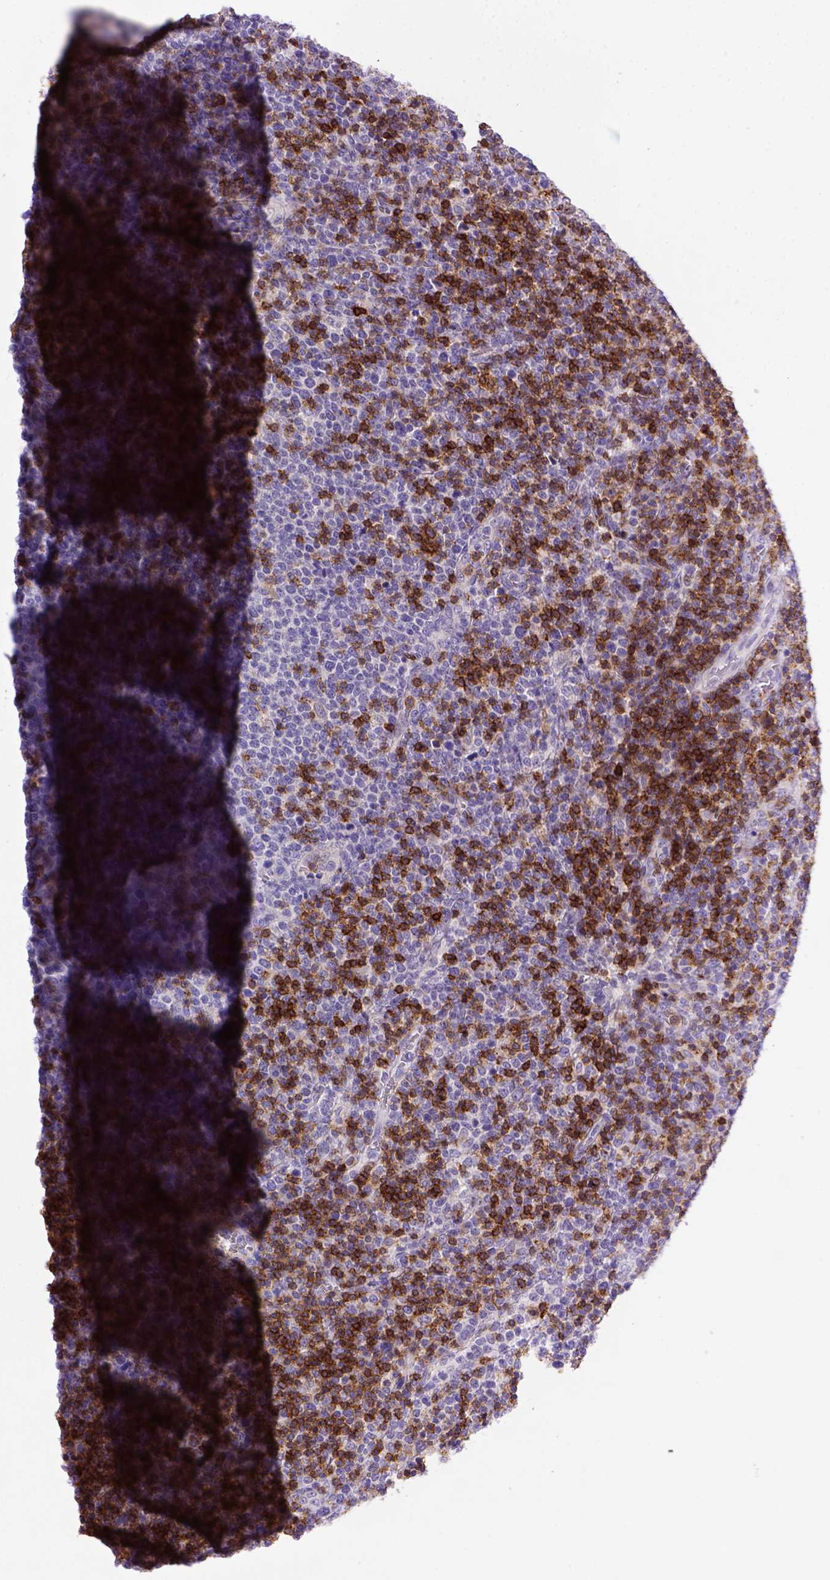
{"staining": {"intensity": "negative", "quantity": "none", "location": "none"}, "tissue": "lymphoma", "cell_type": "Tumor cells", "image_type": "cancer", "snomed": [{"axis": "morphology", "description": "Malignant lymphoma, non-Hodgkin's type, High grade"}, {"axis": "topography", "description": "Lymph node"}], "caption": "Immunohistochemistry (IHC) micrograph of neoplastic tissue: lymphoma stained with DAB (3,3'-diaminobenzidine) reveals no significant protein positivity in tumor cells.", "gene": "CD3E", "patient": {"sex": "male", "age": 61}}